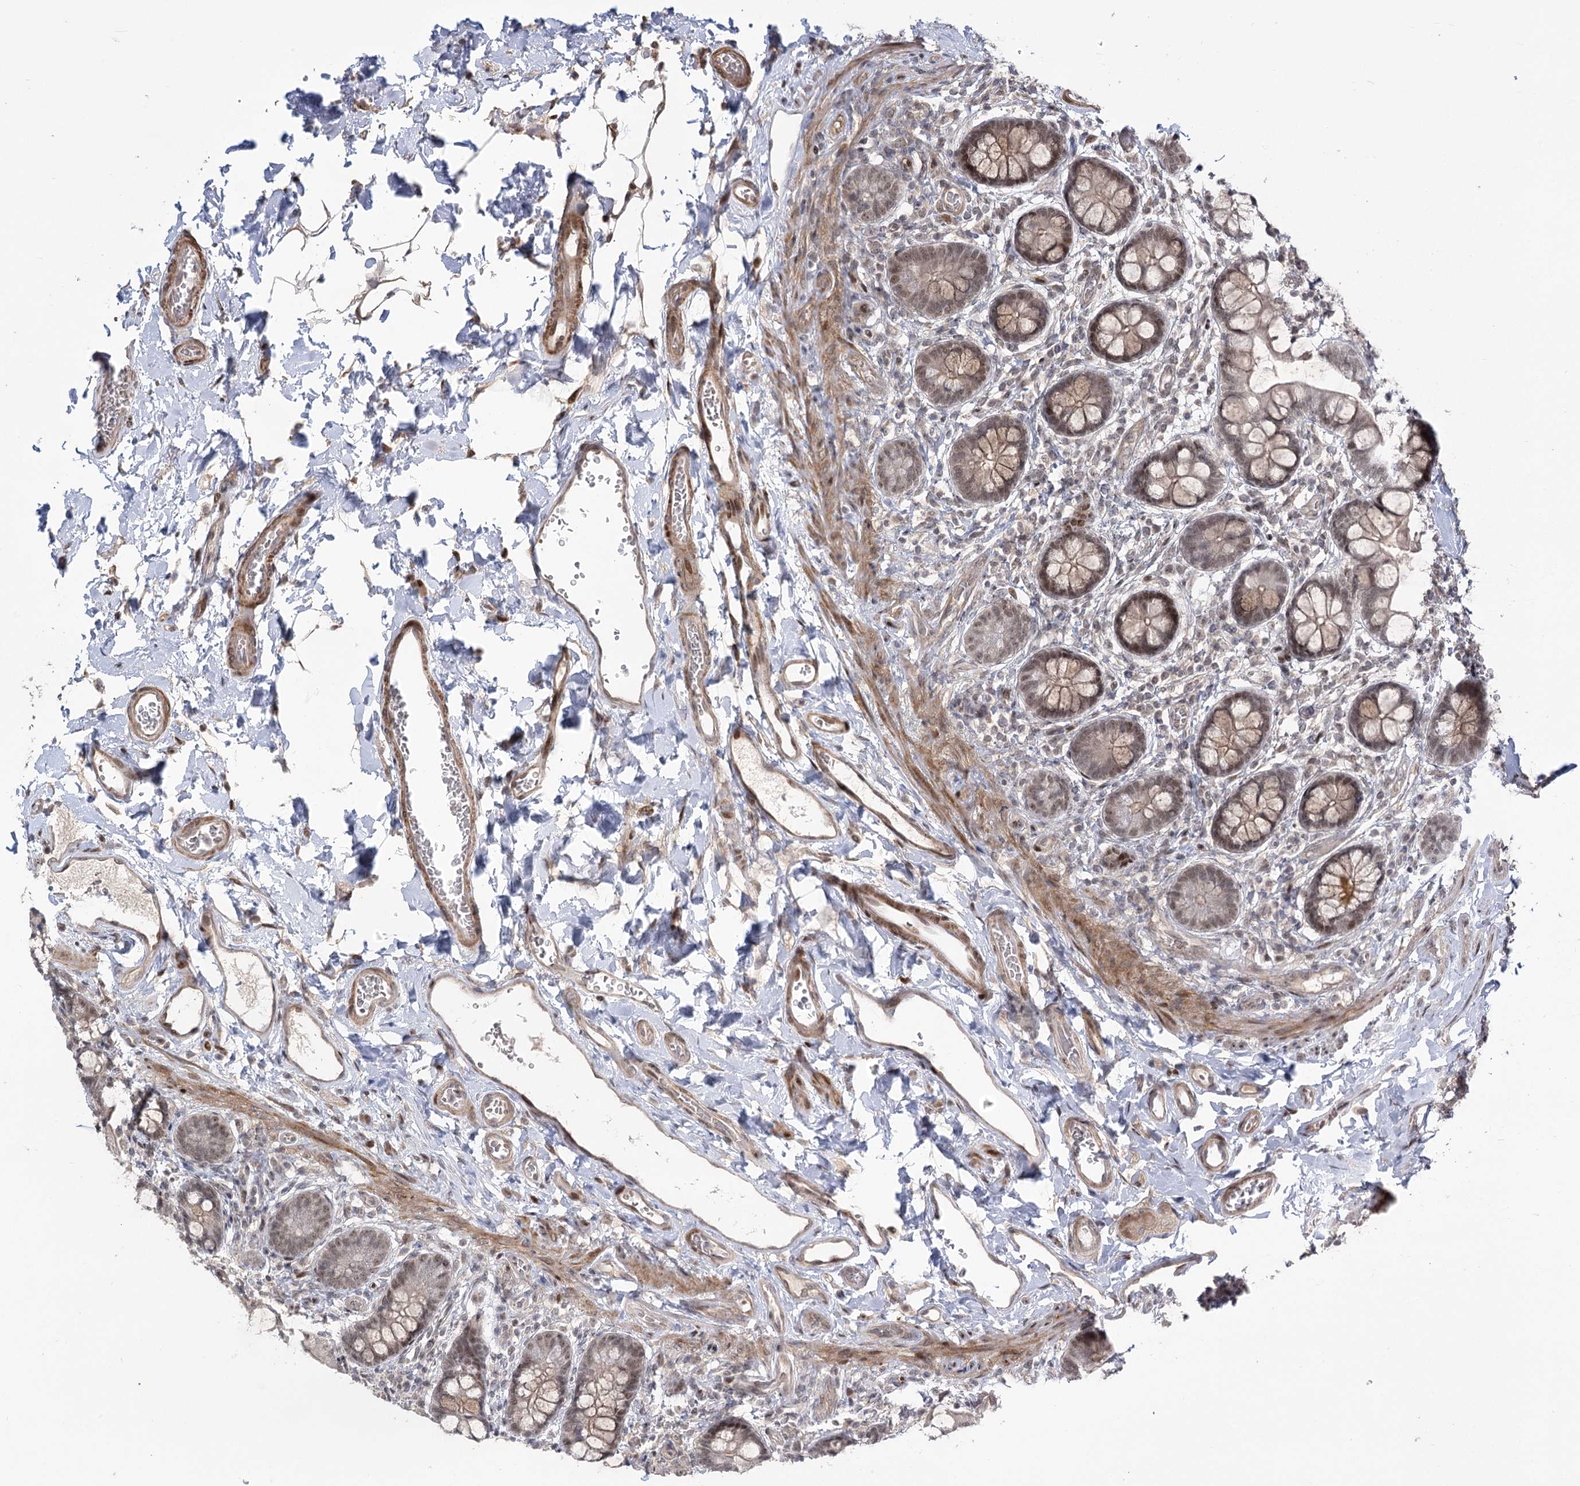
{"staining": {"intensity": "weak", "quantity": "25%-75%", "location": "nuclear"}, "tissue": "small intestine", "cell_type": "Glandular cells", "image_type": "normal", "snomed": [{"axis": "morphology", "description": "Normal tissue, NOS"}, {"axis": "topography", "description": "Small intestine"}], "caption": "Immunohistochemistry image of unremarkable small intestine: small intestine stained using immunohistochemistry (IHC) exhibits low levels of weak protein expression localized specifically in the nuclear of glandular cells, appearing as a nuclear brown color.", "gene": "HELQ", "patient": {"sex": "male", "age": 52}}